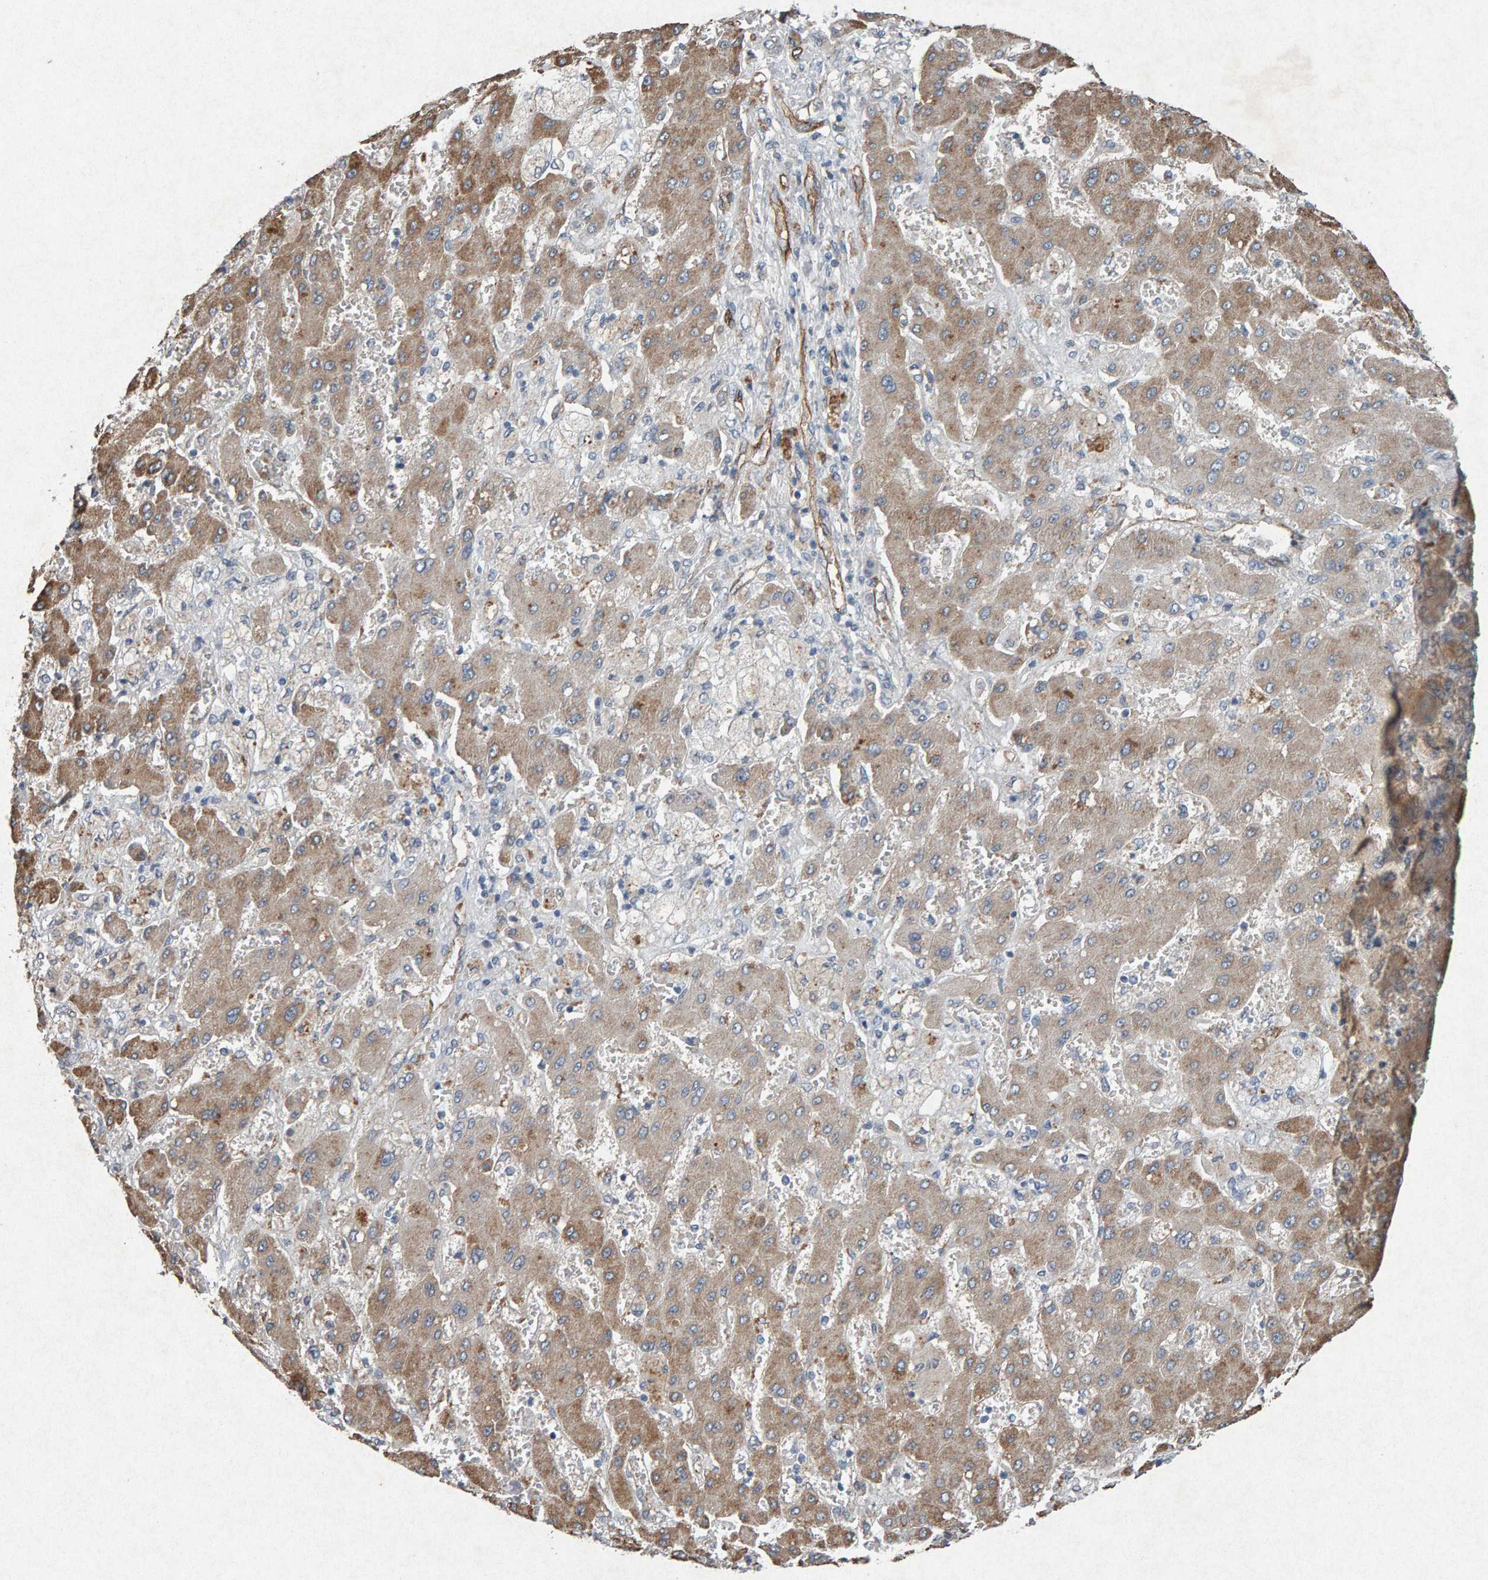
{"staining": {"intensity": "moderate", "quantity": "25%-75%", "location": "cytoplasmic/membranous"}, "tissue": "liver cancer", "cell_type": "Tumor cells", "image_type": "cancer", "snomed": [{"axis": "morphology", "description": "Cholangiocarcinoma"}, {"axis": "topography", "description": "Liver"}], "caption": "Liver cancer tissue exhibits moderate cytoplasmic/membranous staining in approximately 25%-75% of tumor cells, visualized by immunohistochemistry.", "gene": "PTPRM", "patient": {"sex": "male", "age": 50}}